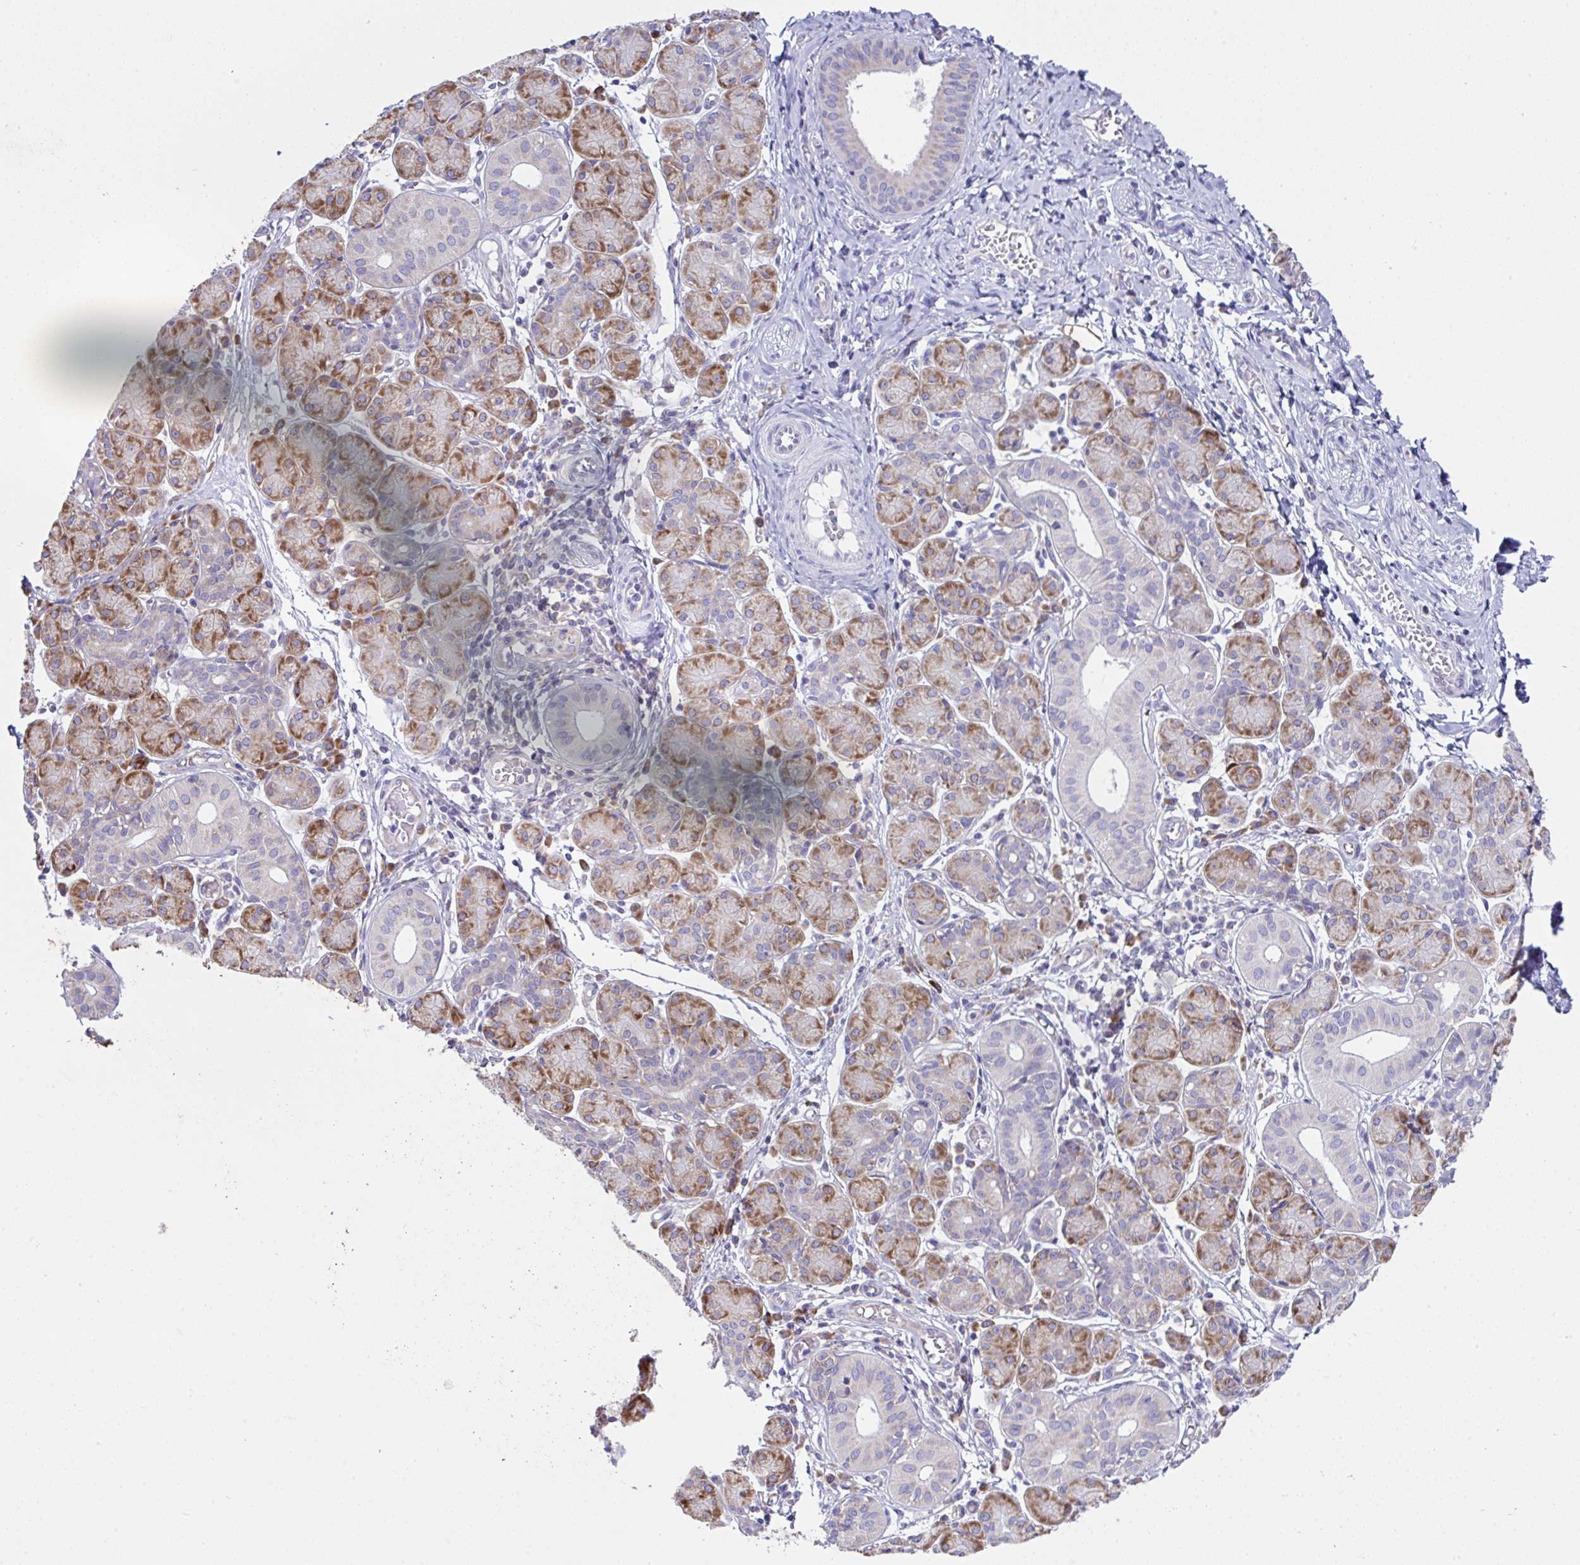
{"staining": {"intensity": "moderate", "quantity": "25%-75%", "location": "cytoplasmic/membranous"}, "tissue": "salivary gland", "cell_type": "Glandular cells", "image_type": "normal", "snomed": [{"axis": "morphology", "description": "Normal tissue, NOS"}, {"axis": "morphology", "description": "Inflammation, NOS"}, {"axis": "topography", "description": "Lymph node"}, {"axis": "topography", "description": "Salivary gland"}], "caption": "Protein staining by immunohistochemistry shows moderate cytoplasmic/membranous expression in approximately 25%-75% of glandular cells in normal salivary gland.", "gene": "FAU", "patient": {"sex": "male", "age": 3}}